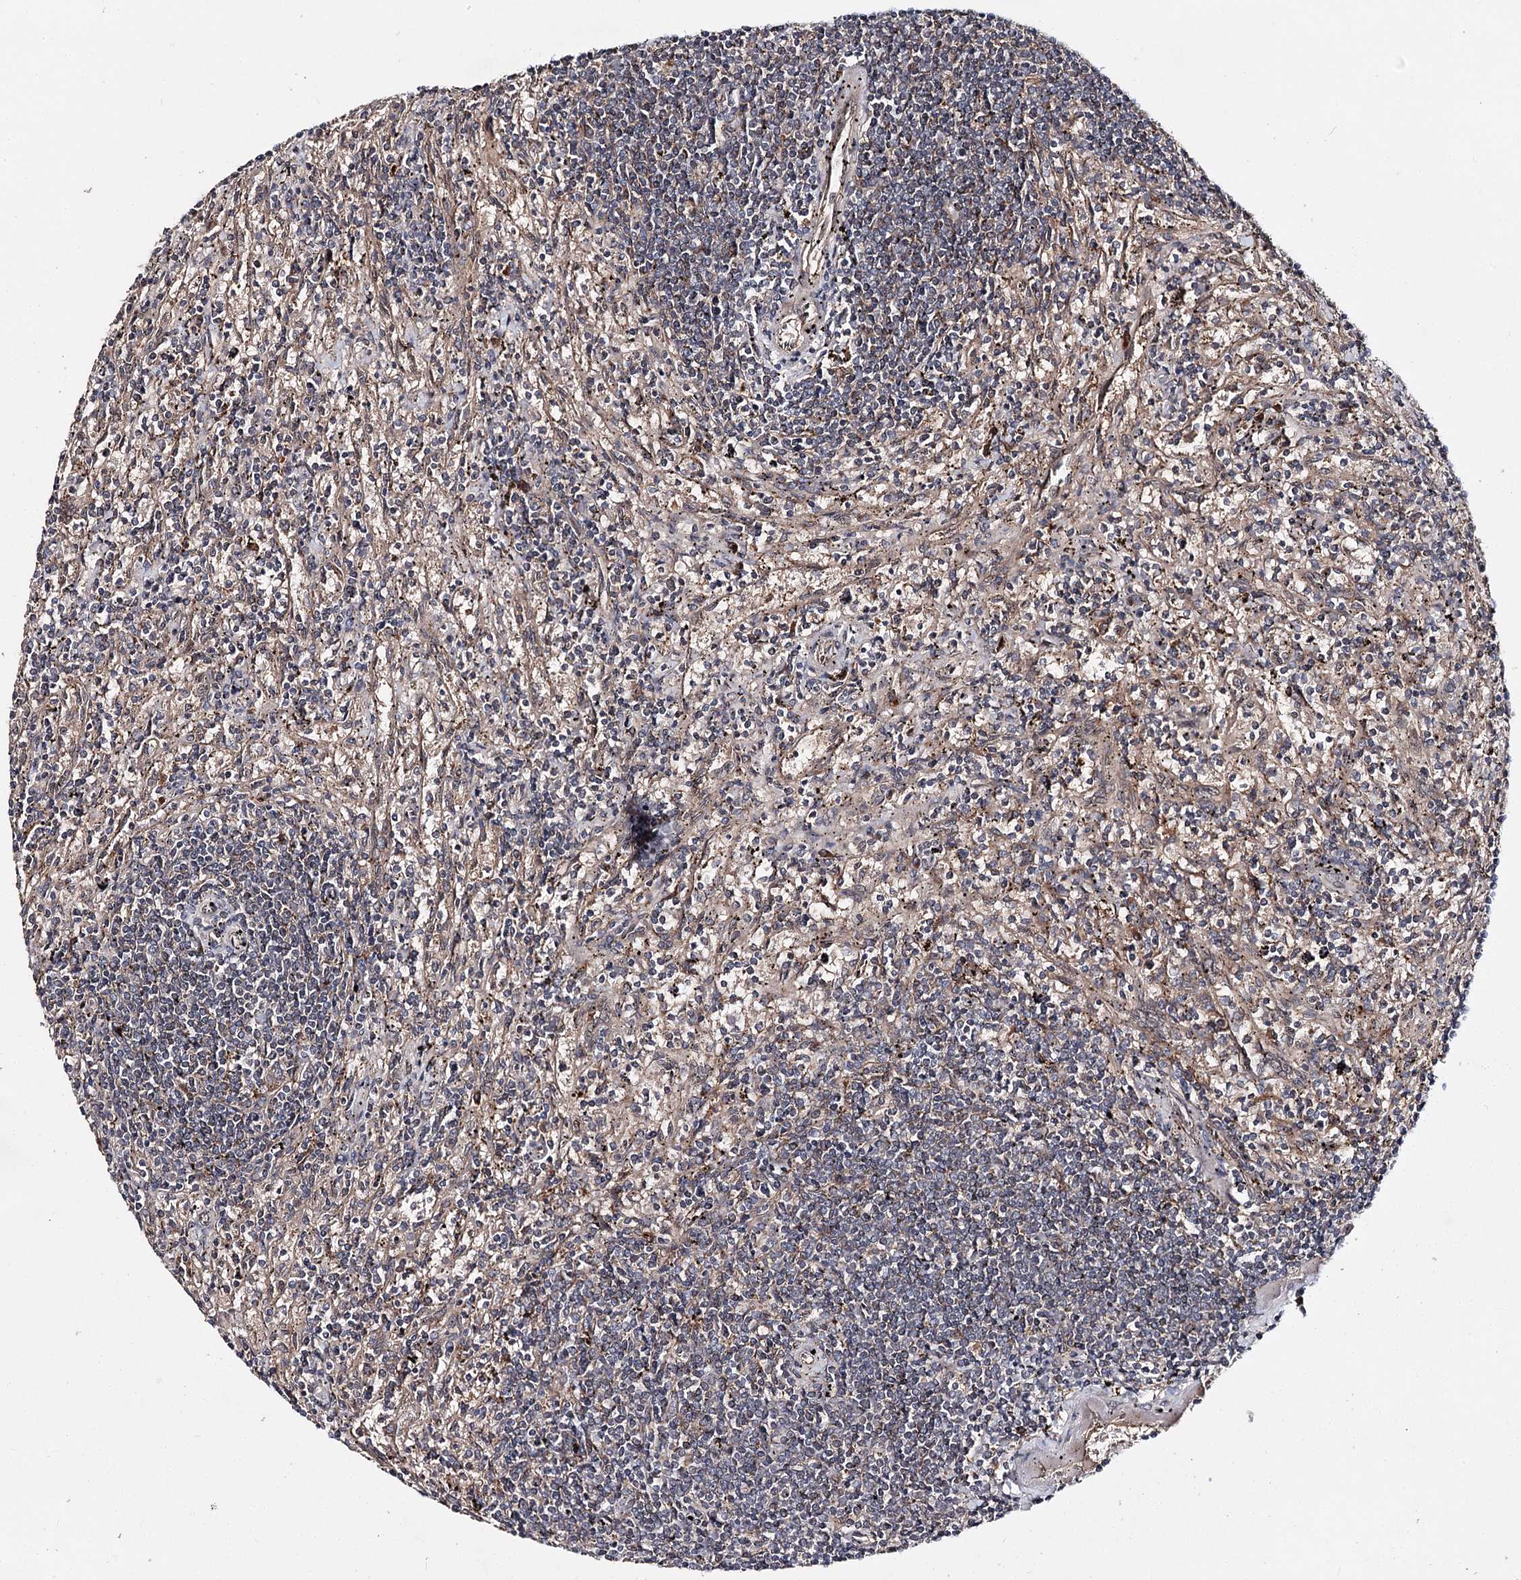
{"staining": {"intensity": "negative", "quantity": "none", "location": "none"}, "tissue": "lymphoma", "cell_type": "Tumor cells", "image_type": "cancer", "snomed": [{"axis": "morphology", "description": "Malignant lymphoma, non-Hodgkin's type, Low grade"}, {"axis": "topography", "description": "Spleen"}], "caption": "This is a photomicrograph of immunohistochemistry (IHC) staining of low-grade malignant lymphoma, non-Hodgkin's type, which shows no staining in tumor cells. (DAB immunohistochemistry (IHC) with hematoxylin counter stain).", "gene": "MSANTD2", "patient": {"sex": "male", "age": 76}}